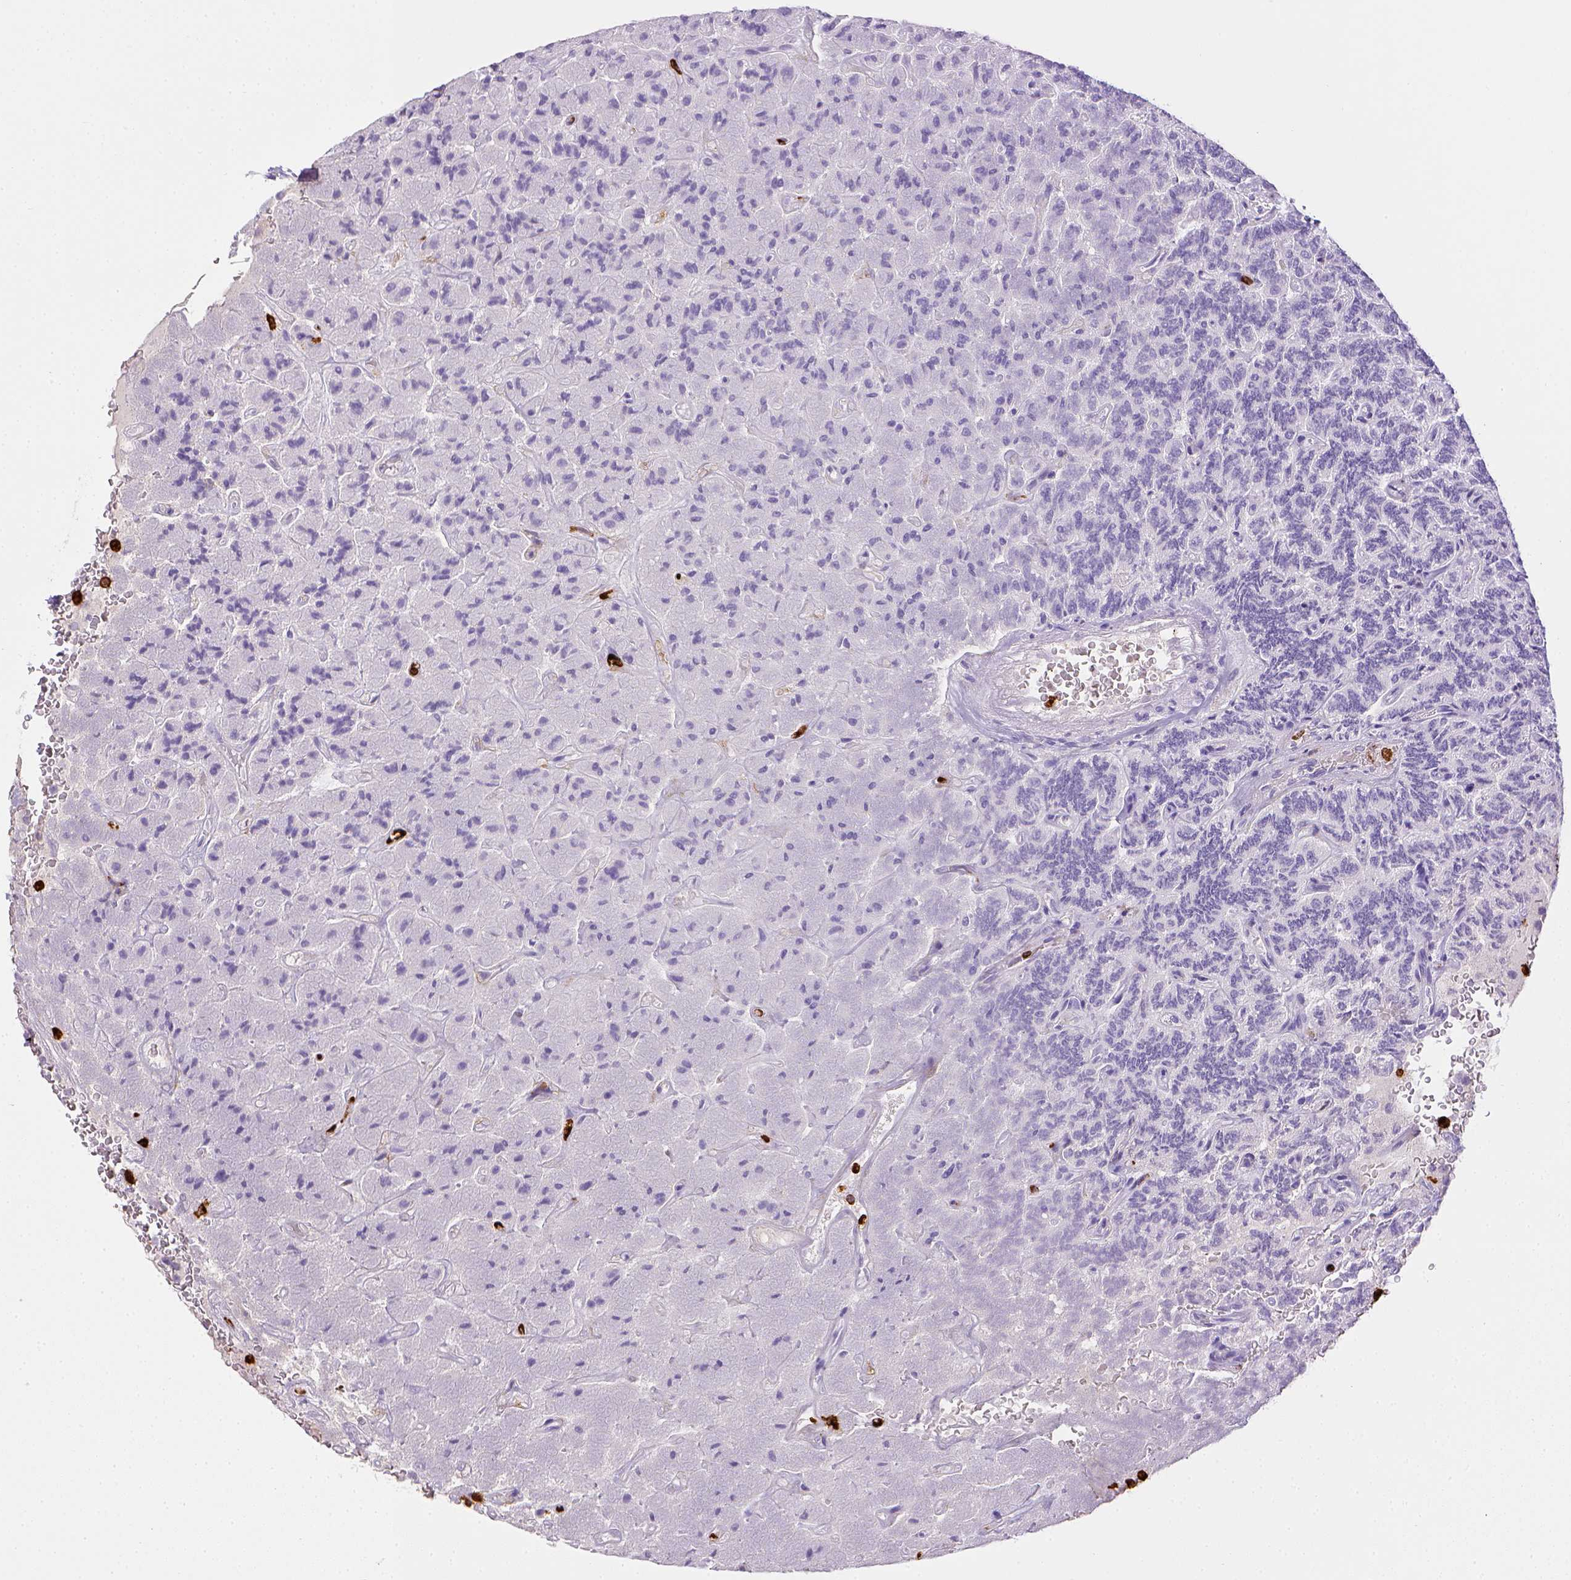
{"staining": {"intensity": "negative", "quantity": "none", "location": "none"}, "tissue": "carcinoid", "cell_type": "Tumor cells", "image_type": "cancer", "snomed": [{"axis": "morphology", "description": "Carcinoid, malignant, NOS"}, {"axis": "topography", "description": "Pancreas"}], "caption": "Carcinoid stained for a protein using IHC reveals no expression tumor cells.", "gene": "ITGAM", "patient": {"sex": "male", "age": 36}}